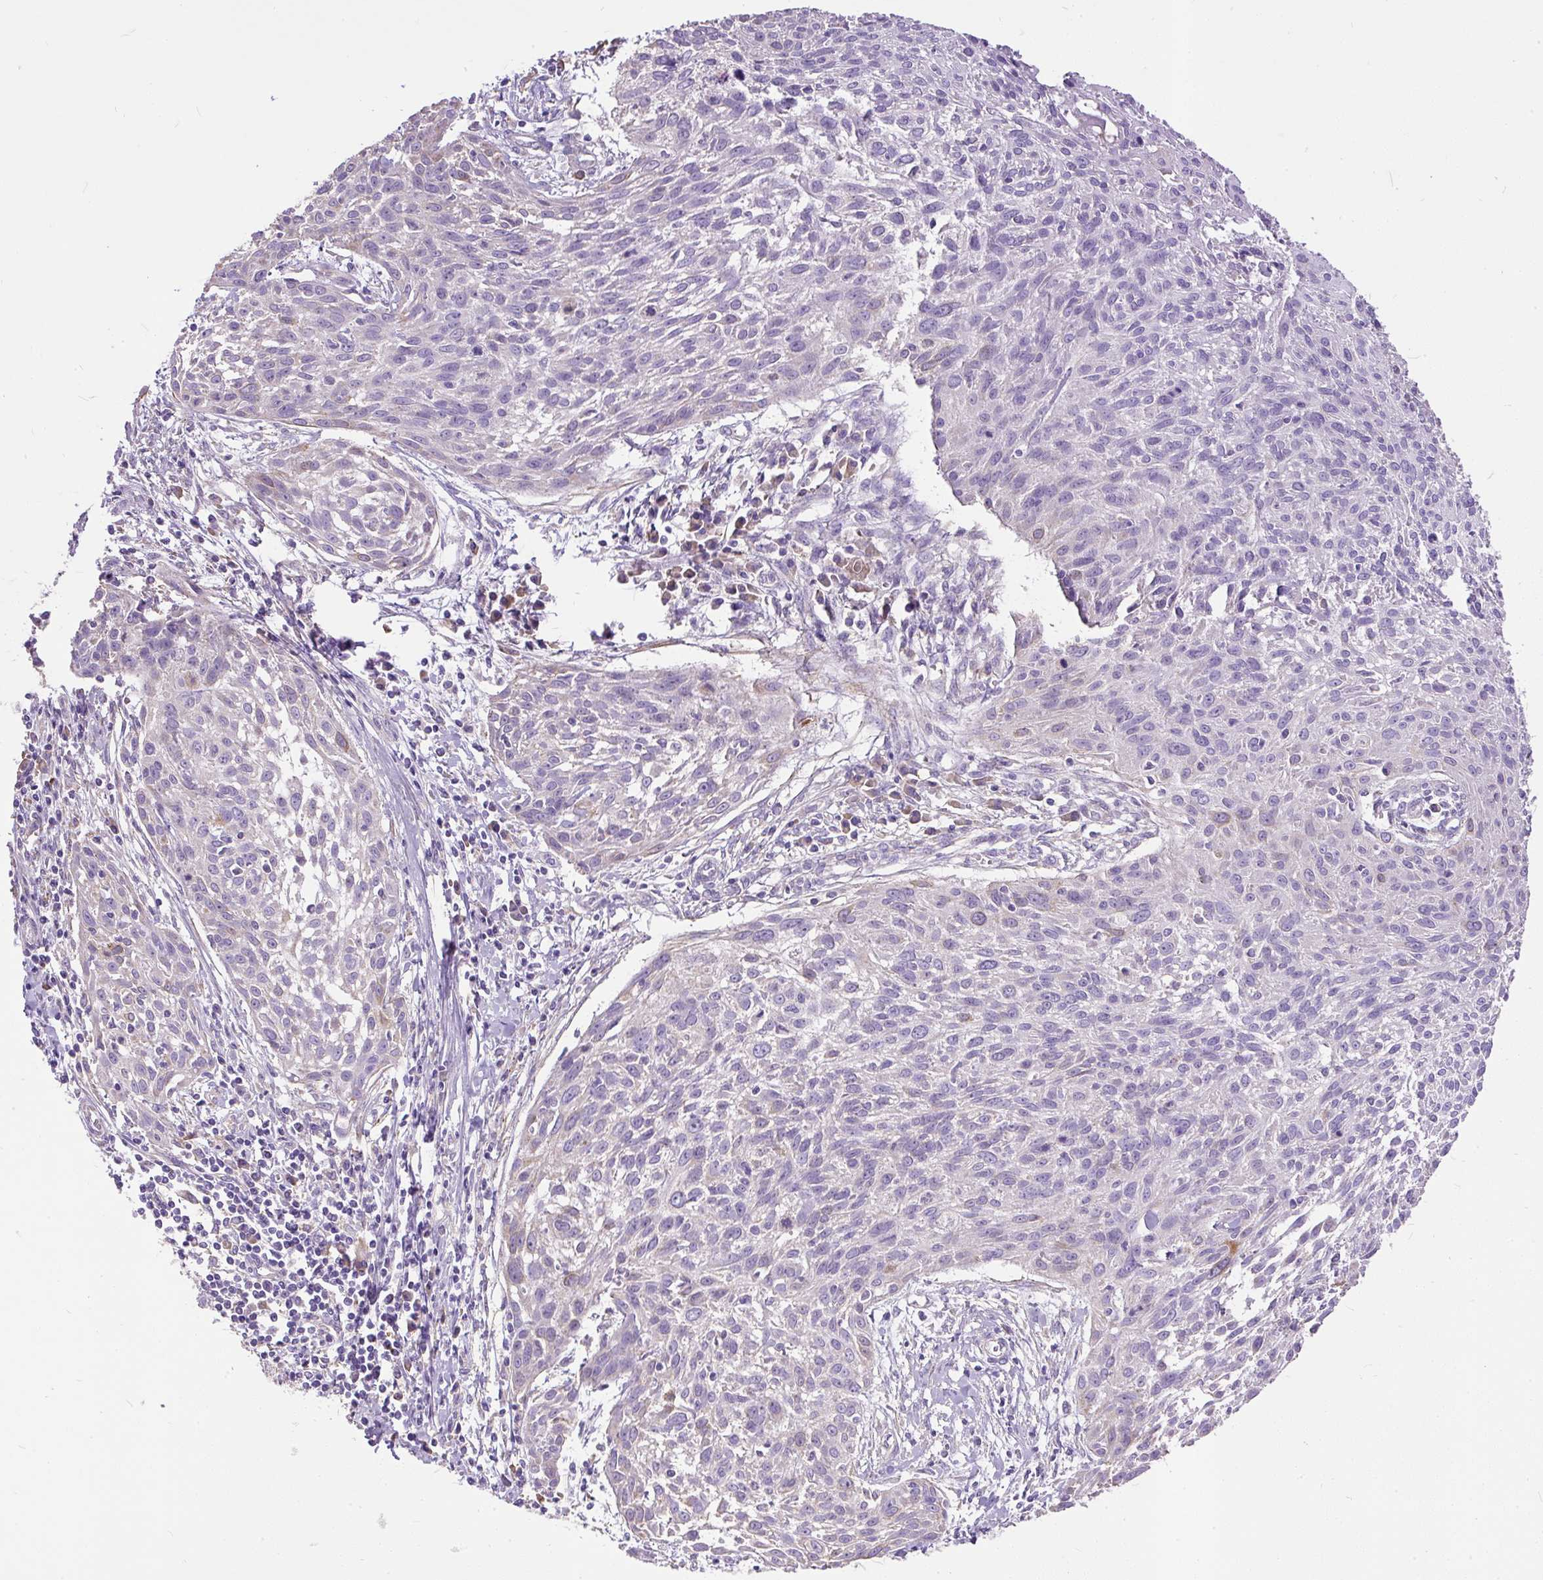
{"staining": {"intensity": "negative", "quantity": "none", "location": "none"}, "tissue": "cervical cancer", "cell_type": "Tumor cells", "image_type": "cancer", "snomed": [{"axis": "morphology", "description": "Squamous cell carcinoma, NOS"}, {"axis": "topography", "description": "Cervix"}], "caption": "Micrograph shows no protein expression in tumor cells of cervical cancer tissue. (DAB (3,3'-diaminobenzidine) immunohistochemistry (IHC), high magnification).", "gene": "GBX1", "patient": {"sex": "female", "age": 51}}